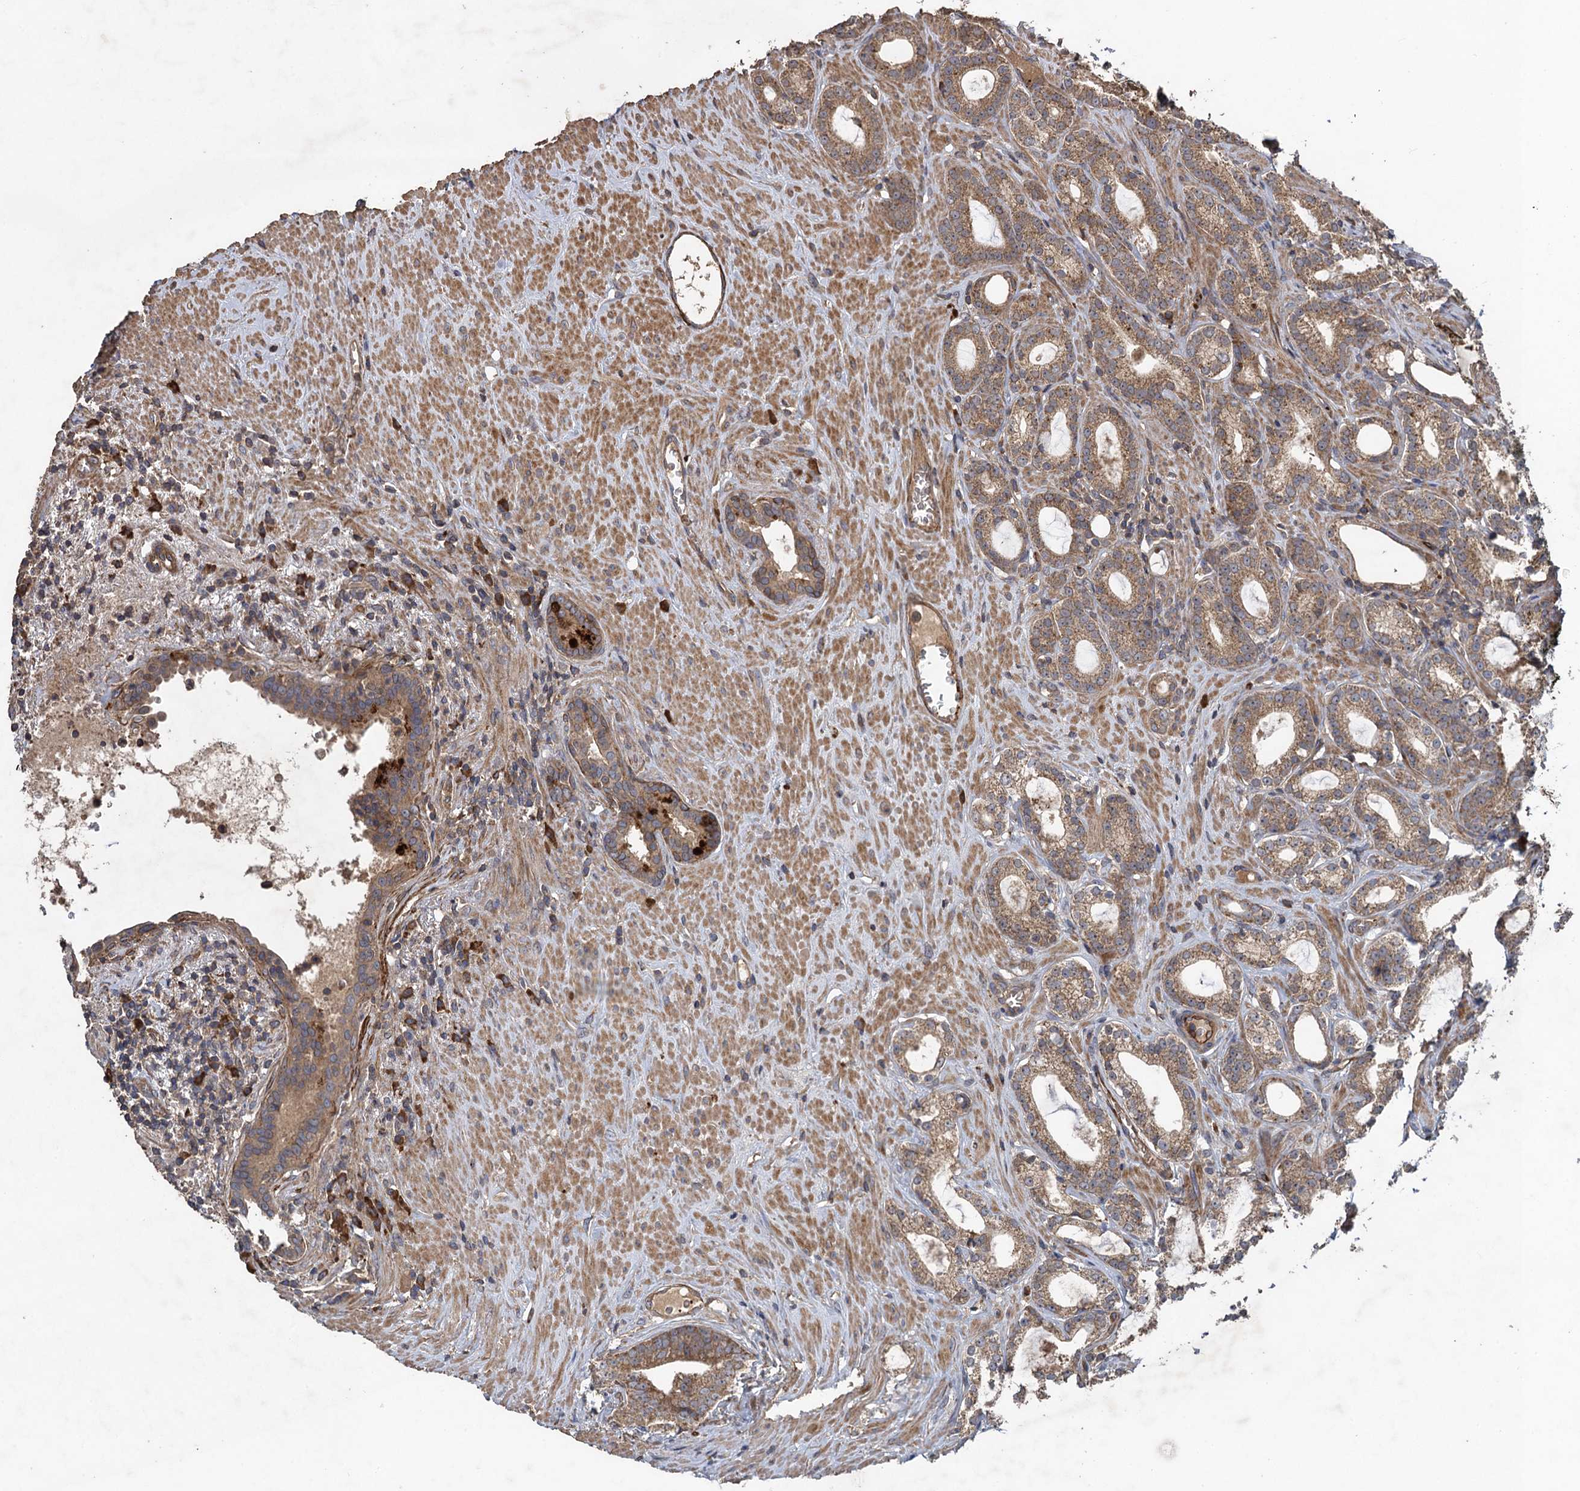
{"staining": {"intensity": "moderate", "quantity": ">75%", "location": "cytoplasmic/membranous"}, "tissue": "prostate cancer", "cell_type": "Tumor cells", "image_type": "cancer", "snomed": [{"axis": "morphology", "description": "Adenocarcinoma, Low grade"}, {"axis": "topography", "description": "Prostate"}], "caption": "An image of human prostate cancer (adenocarcinoma (low-grade)) stained for a protein exhibits moderate cytoplasmic/membranous brown staining in tumor cells.", "gene": "TXNDC11", "patient": {"sex": "male", "age": 71}}